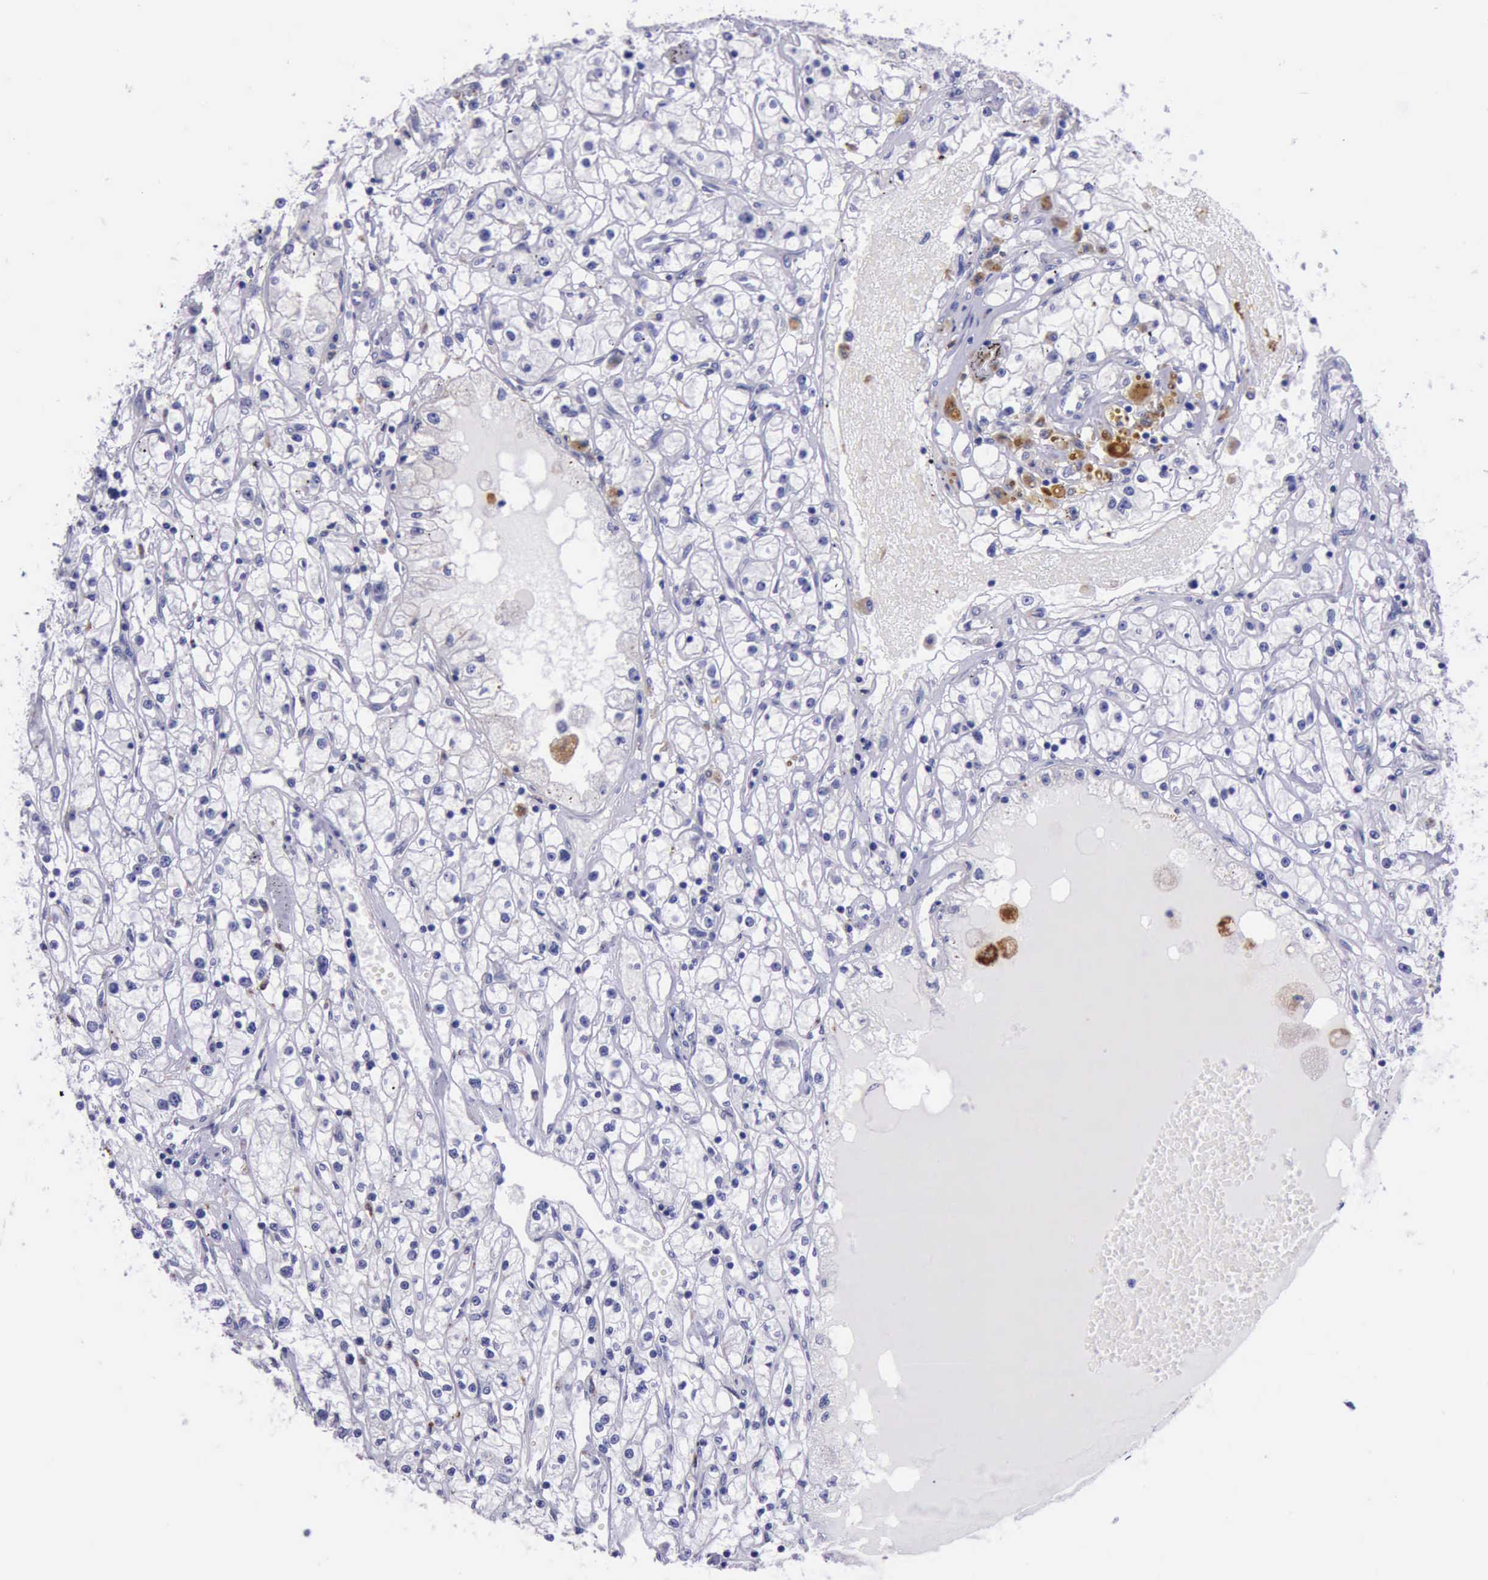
{"staining": {"intensity": "negative", "quantity": "none", "location": "none"}, "tissue": "renal cancer", "cell_type": "Tumor cells", "image_type": "cancer", "snomed": [{"axis": "morphology", "description": "Adenocarcinoma, NOS"}, {"axis": "topography", "description": "Kidney"}], "caption": "The image shows no staining of tumor cells in renal cancer (adenocarcinoma).", "gene": "GLA", "patient": {"sex": "male", "age": 56}}